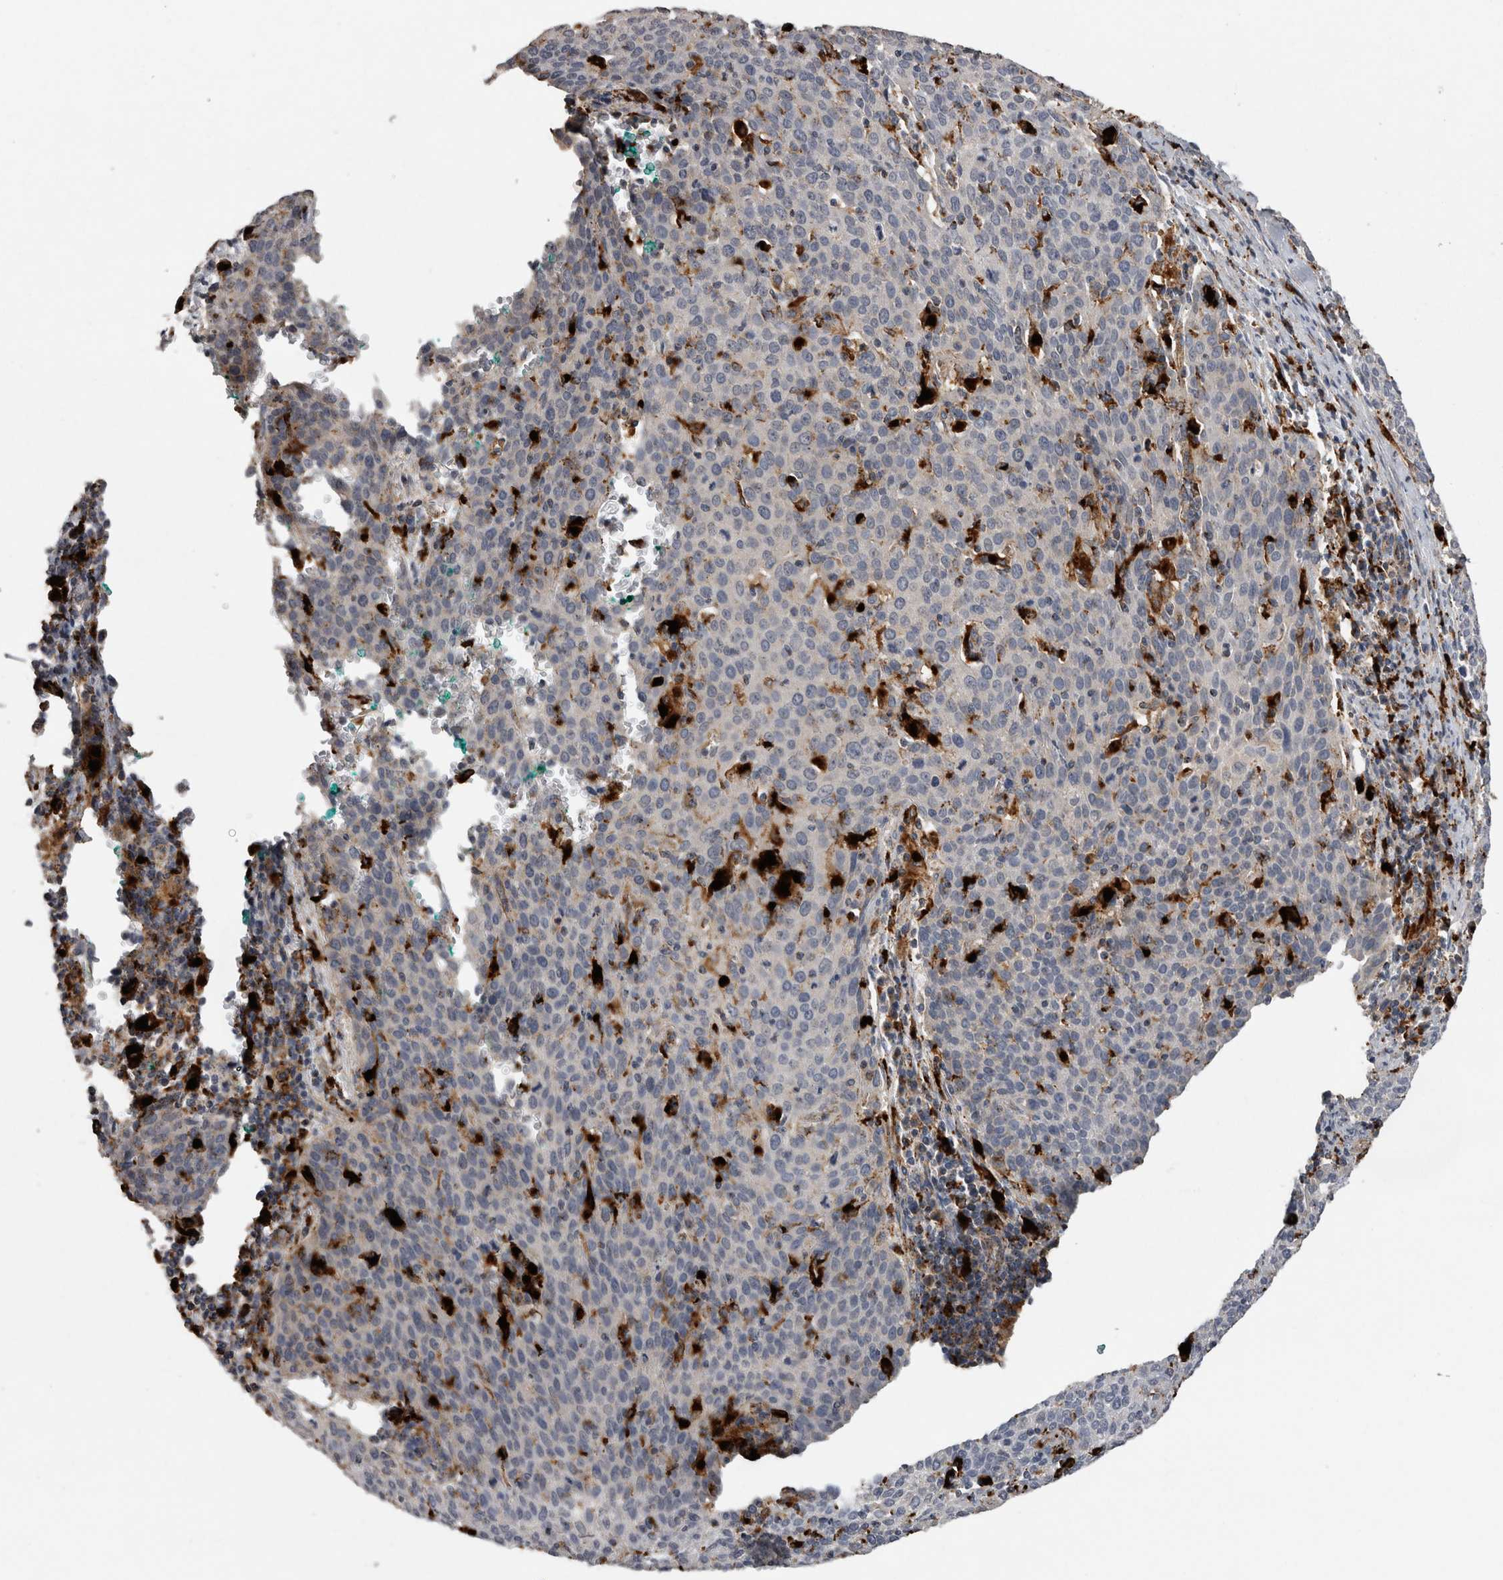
{"staining": {"intensity": "negative", "quantity": "none", "location": "none"}, "tissue": "cervical cancer", "cell_type": "Tumor cells", "image_type": "cancer", "snomed": [{"axis": "morphology", "description": "Squamous cell carcinoma, NOS"}, {"axis": "topography", "description": "Cervix"}], "caption": "A micrograph of human cervical squamous cell carcinoma is negative for staining in tumor cells.", "gene": "CTSZ", "patient": {"sex": "female", "age": 38}}